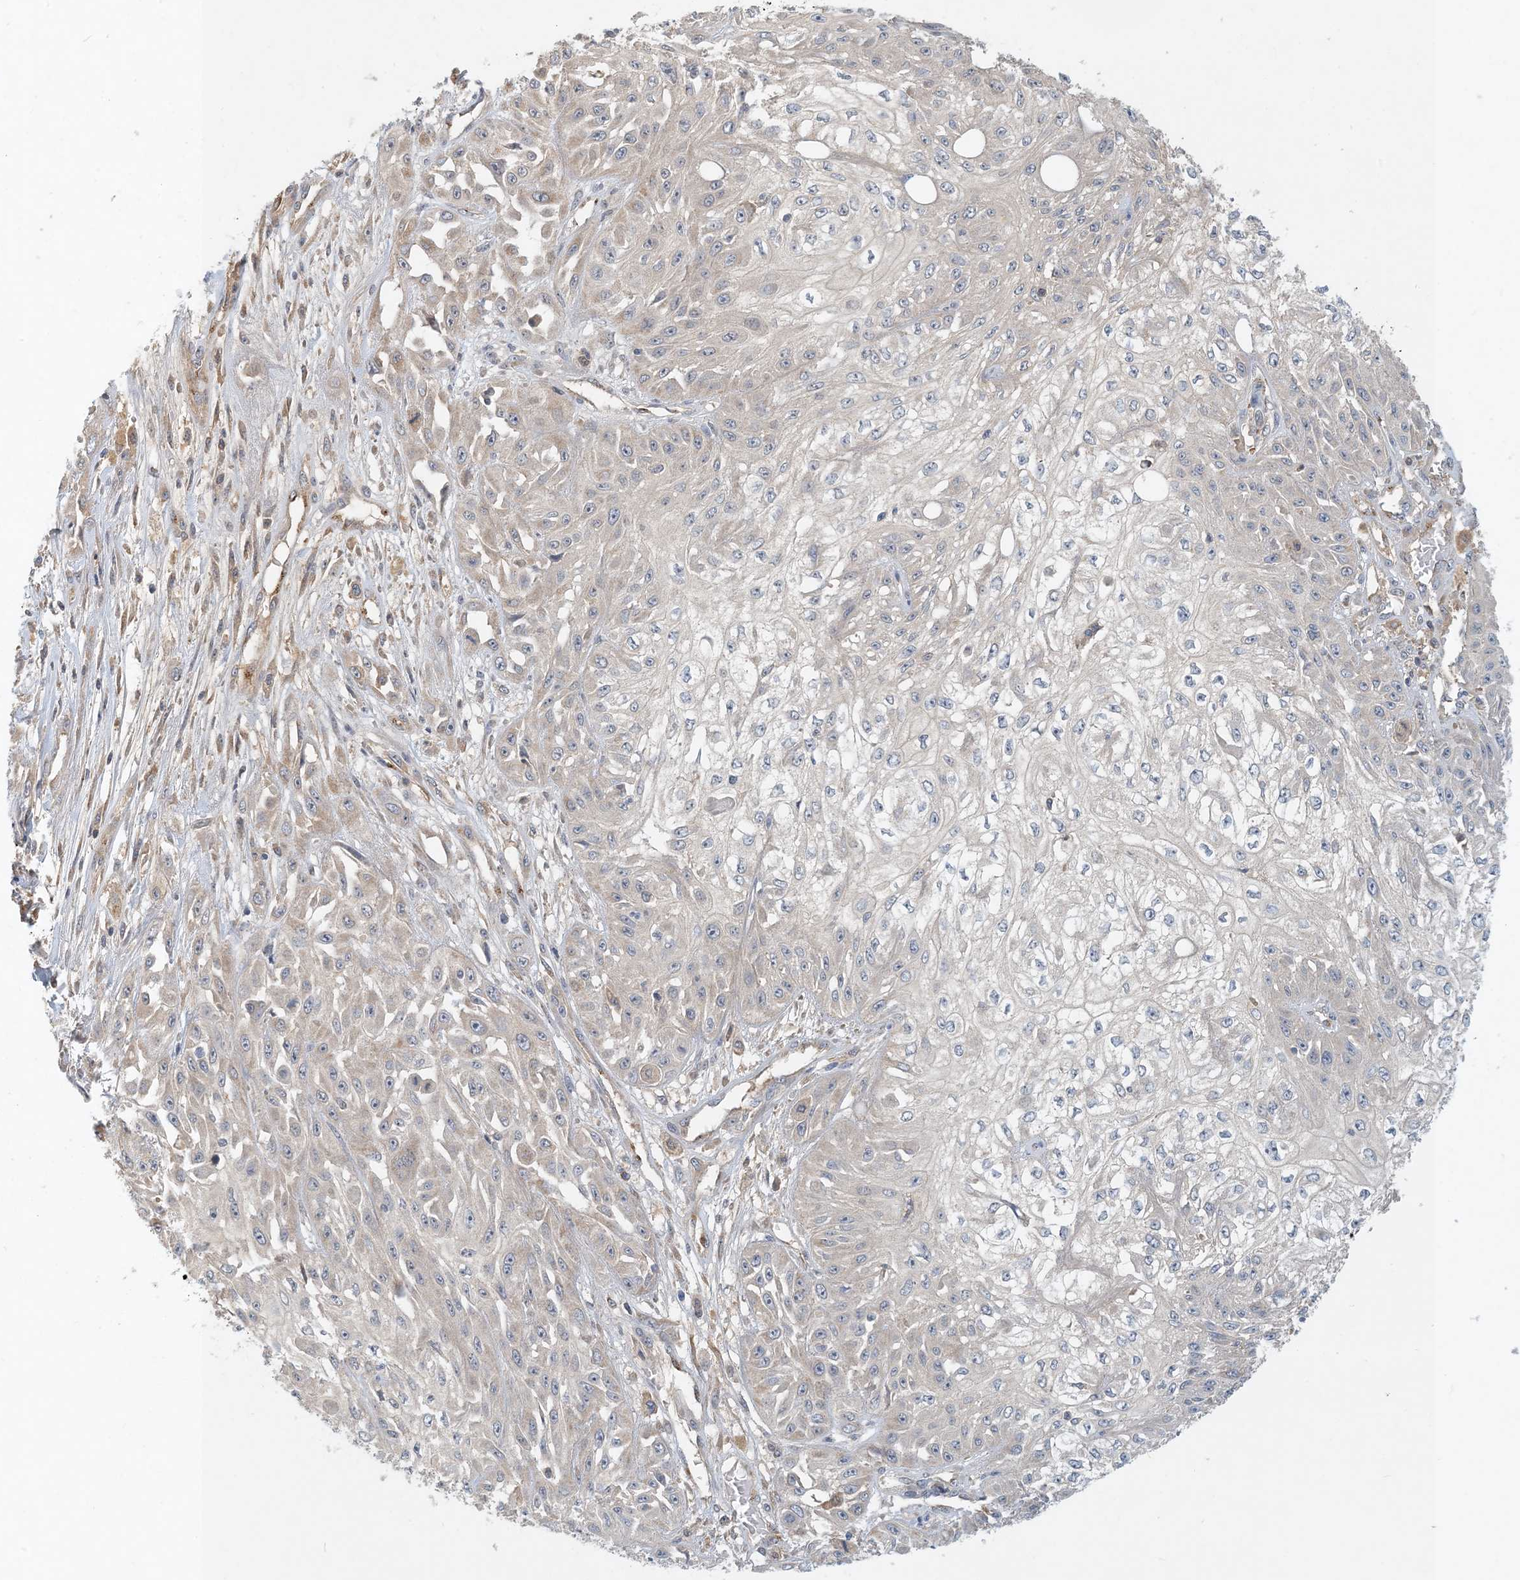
{"staining": {"intensity": "weak", "quantity": "<25%", "location": "cytoplasmic/membranous"}, "tissue": "skin cancer", "cell_type": "Tumor cells", "image_type": "cancer", "snomed": [{"axis": "morphology", "description": "Squamous cell carcinoma, NOS"}, {"axis": "morphology", "description": "Squamous cell carcinoma, metastatic, NOS"}, {"axis": "topography", "description": "Skin"}, {"axis": "topography", "description": "Lymph node"}], "caption": "Immunohistochemistry of skin squamous cell carcinoma shows no expression in tumor cells. Nuclei are stained in blue.", "gene": "ZBTB3", "patient": {"sex": "male", "age": 75}}